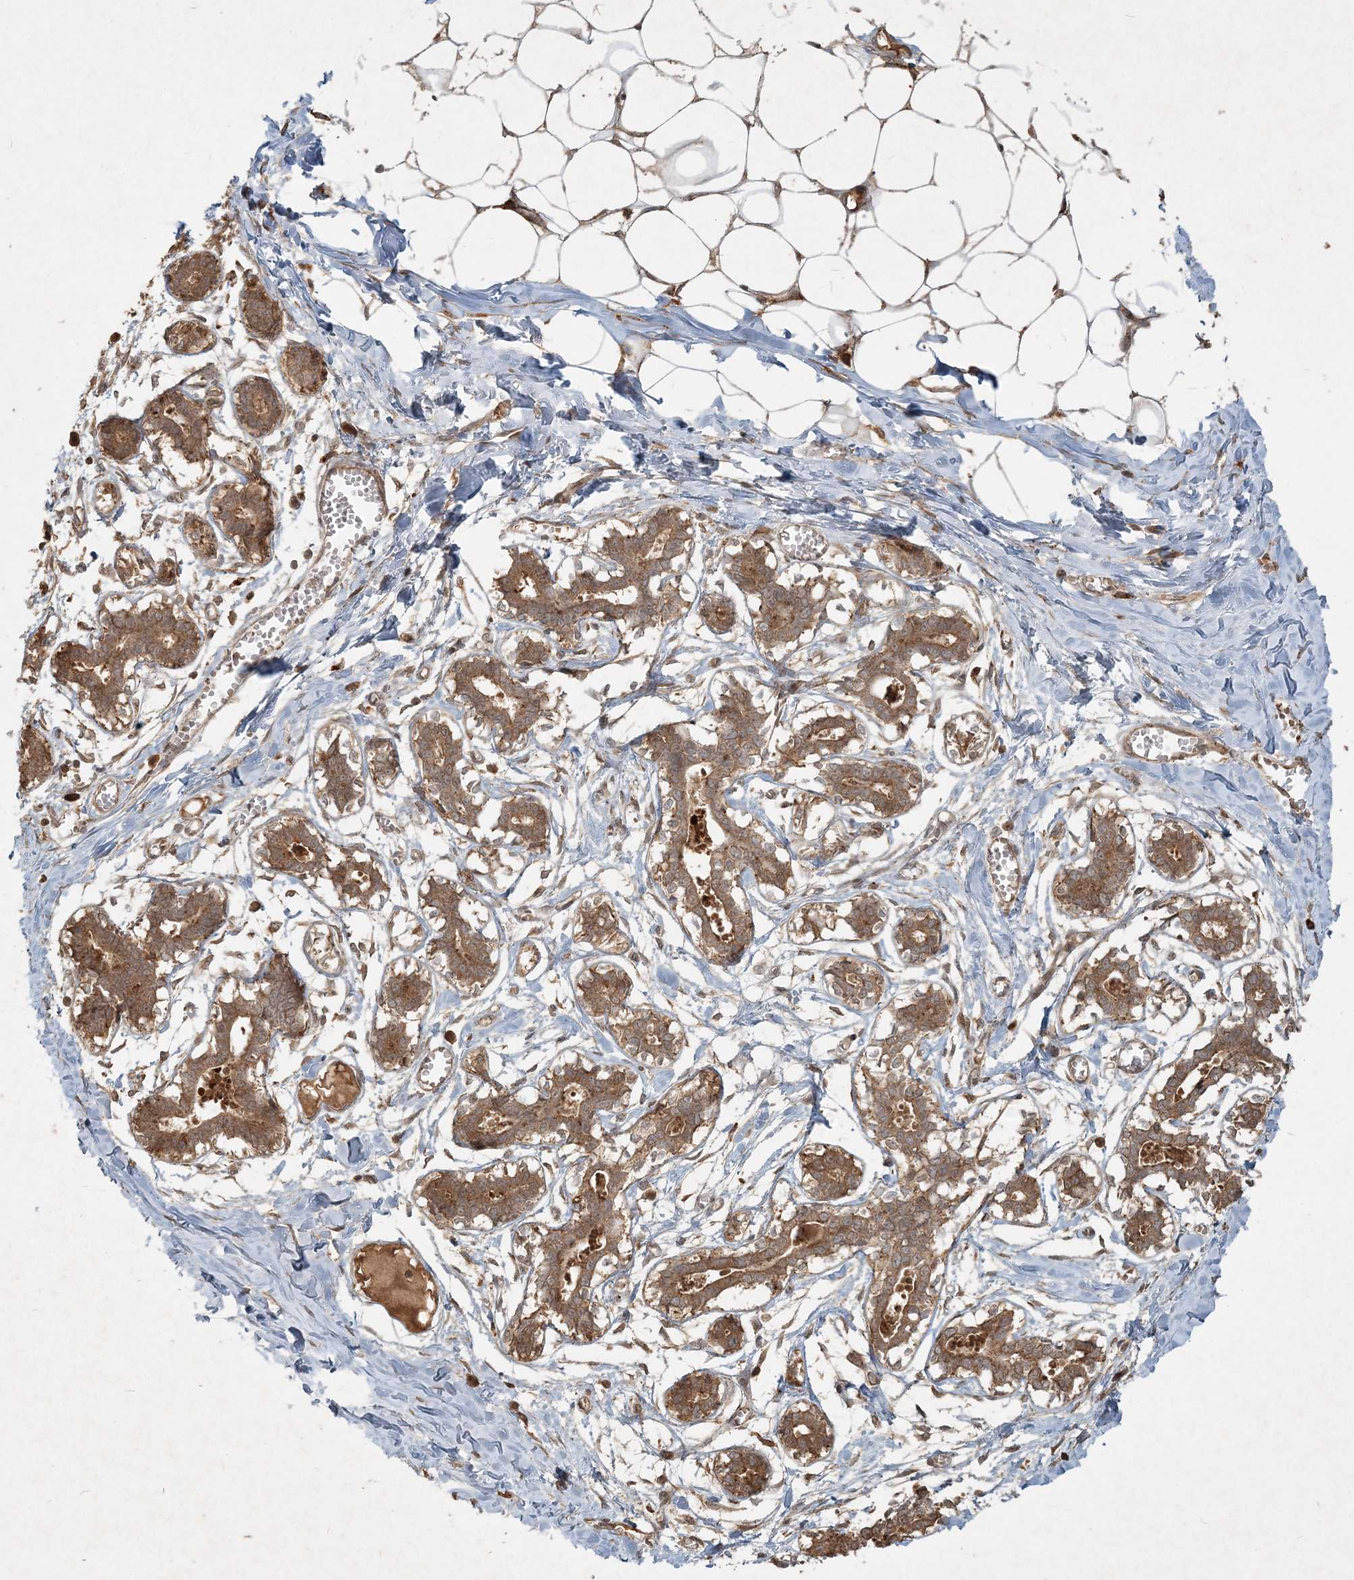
{"staining": {"intensity": "moderate", "quantity": ">75%", "location": "cytoplasmic/membranous"}, "tissue": "breast", "cell_type": "Adipocytes", "image_type": "normal", "snomed": [{"axis": "morphology", "description": "Normal tissue, NOS"}, {"axis": "topography", "description": "Breast"}], "caption": "Protein expression analysis of normal human breast reveals moderate cytoplasmic/membranous staining in approximately >75% of adipocytes. The staining is performed using DAB (3,3'-diaminobenzidine) brown chromogen to label protein expression. The nuclei are counter-stained blue using hematoxylin.", "gene": "NARS1", "patient": {"sex": "female", "age": 27}}